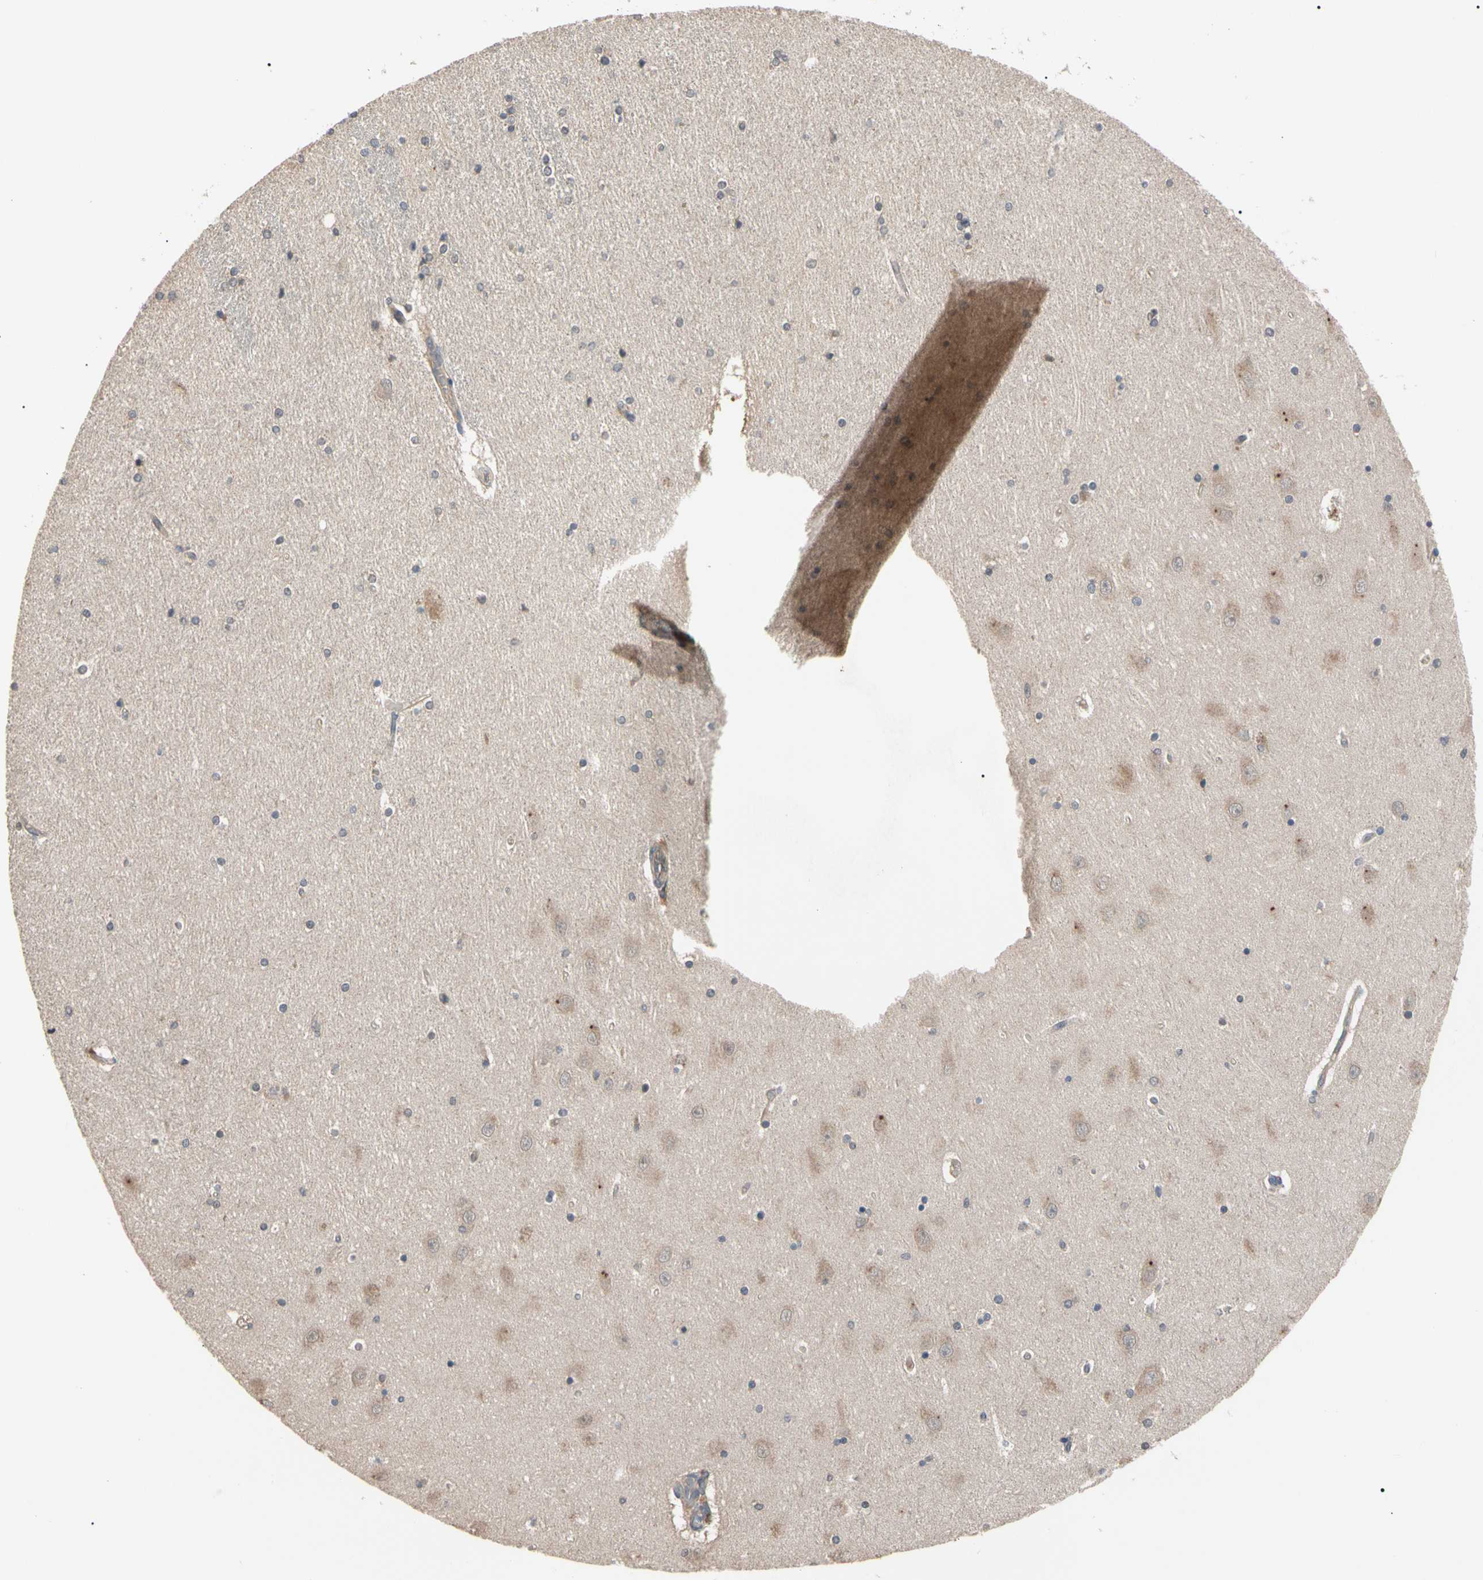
{"staining": {"intensity": "moderate", "quantity": ">75%", "location": "cytoplasmic/membranous"}, "tissue": "hippocampus", "cell_type": "Glial cells", "image_type": "normal", "snomed": [{"axis": "morphology", "description": "Normal tissue, NOS"}, {"axis": "topography", "description": "Hippocampus"}], "caption": "The immunohistochemical stain highlights moderate cytoplasmic/membranous expression in glial cells of unremarkable hippocampus.", "gene": "DPP8", "patient": {"sex": "female", "age": 54}}